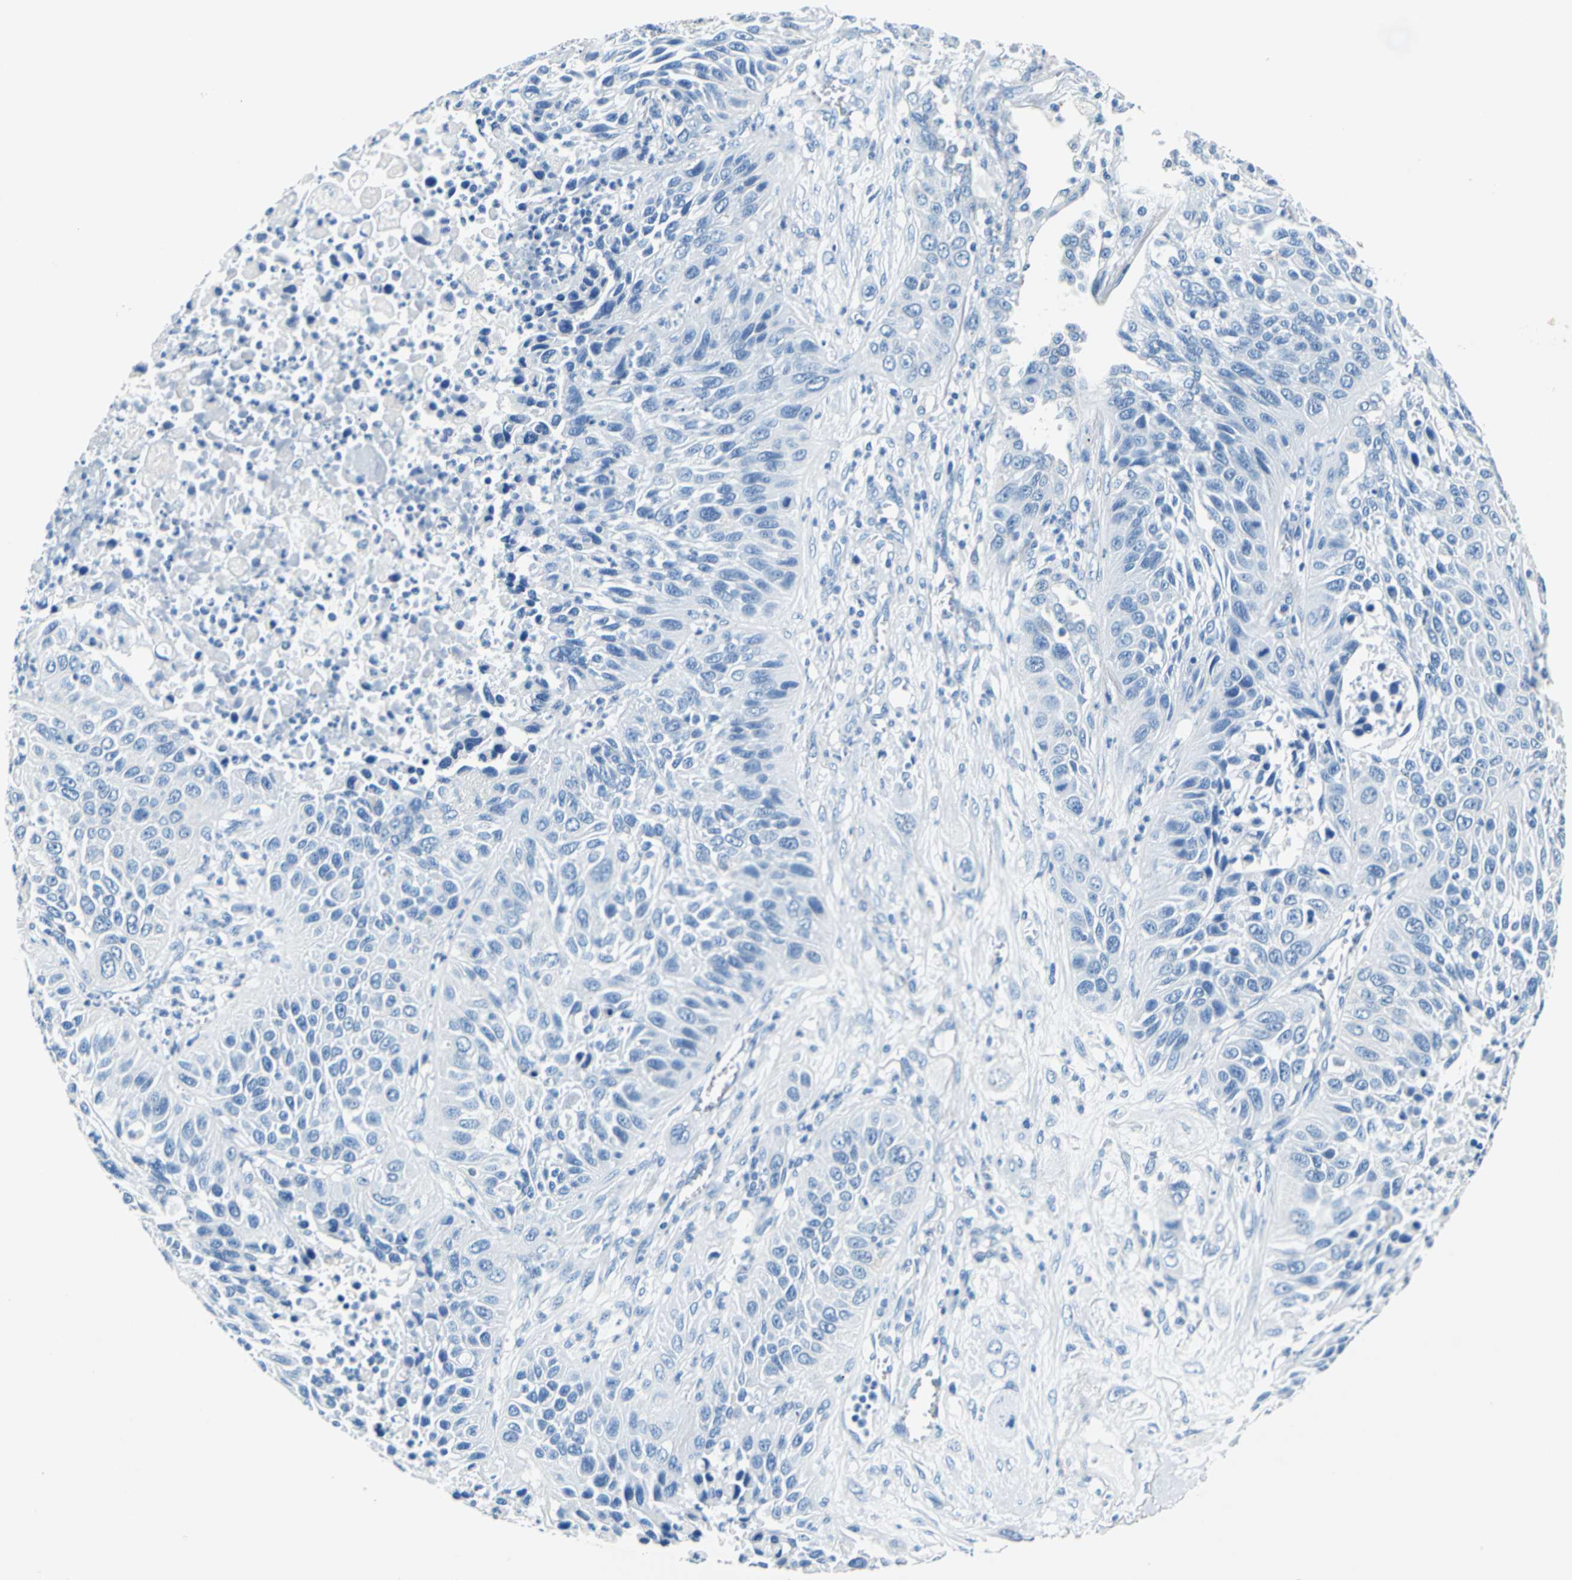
{"staining": {"intensity": "negative", "quantity": "none", "location": "none"}, "tissue": "lung cancer", "cell_type": "Tumor cells", "image_type": "cancer", "snomed": [{"axis": "morphology", "description": "Squamous cell carcinoma, NOS"}, {"axis": "topography", "description": "Lung"}], "caption": "Immunohistochemical staining of lung squamous cell carcinoma reveals no significant positivity in tumor cells.", "gene": "TEX264", "patient": {"sex": "female", "age": 76}}